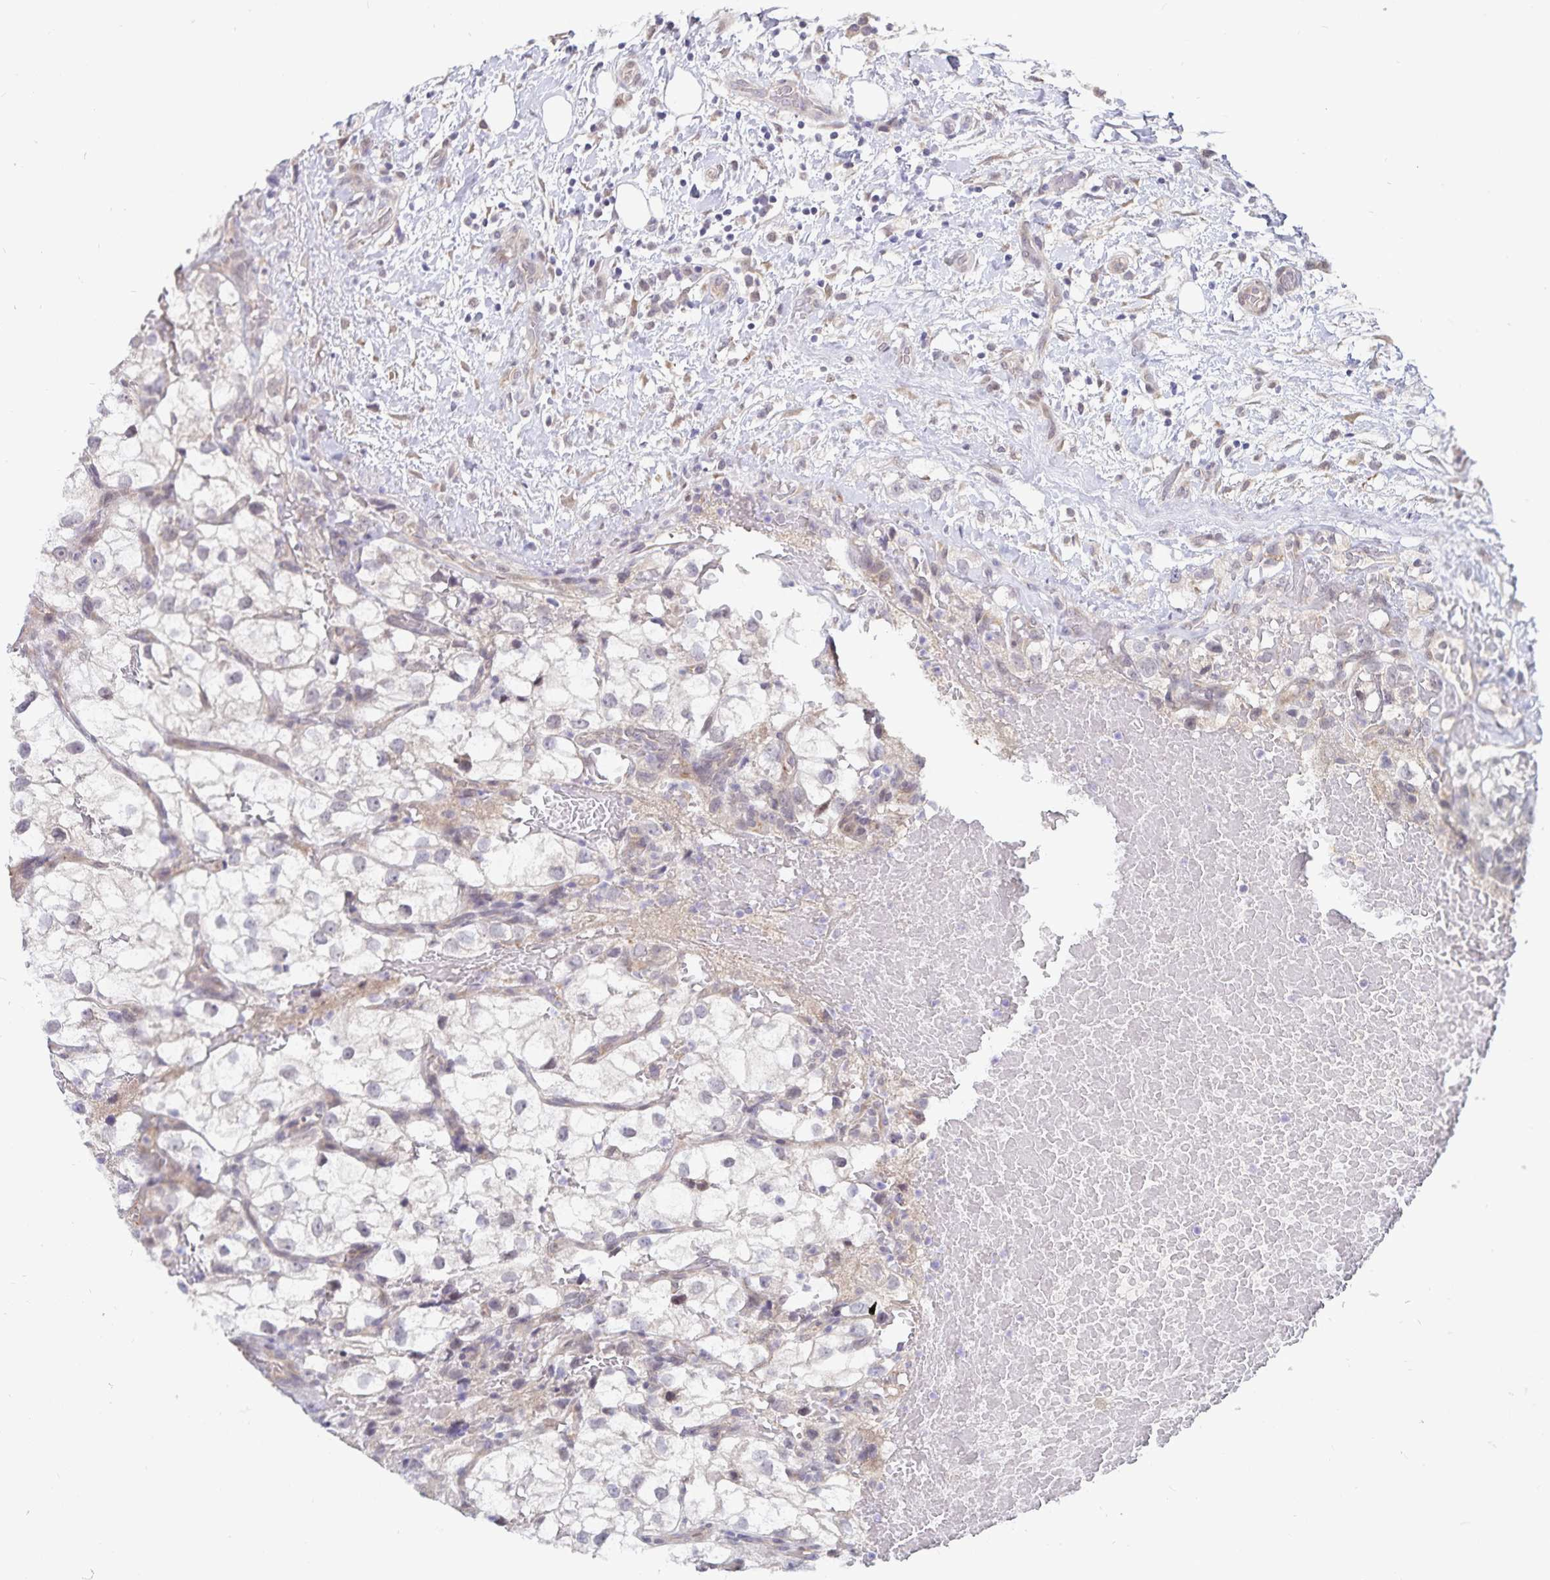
{"staining": {"intensity": "negative", "quantity": "none", "location": "none"}, "tissue": "renal cancer", "cell_type": "Tumor cells", "image_type": "cancer", "snomed": [{"axis": "morphology", "description": "Adenocarcinoma, NOS"}, {"axis": "topography", "description": "Kidney"}], "caption": "The image shows no significant expression in tumor cells of renal cancer. (DAB (3,3'-diaminobenzidine) immunohistochemistry (IHC) visualized using brightfield microscopy, high magnification).", "gene": "ATP2A2", "patient": {"sex": "male", "age": 59}}